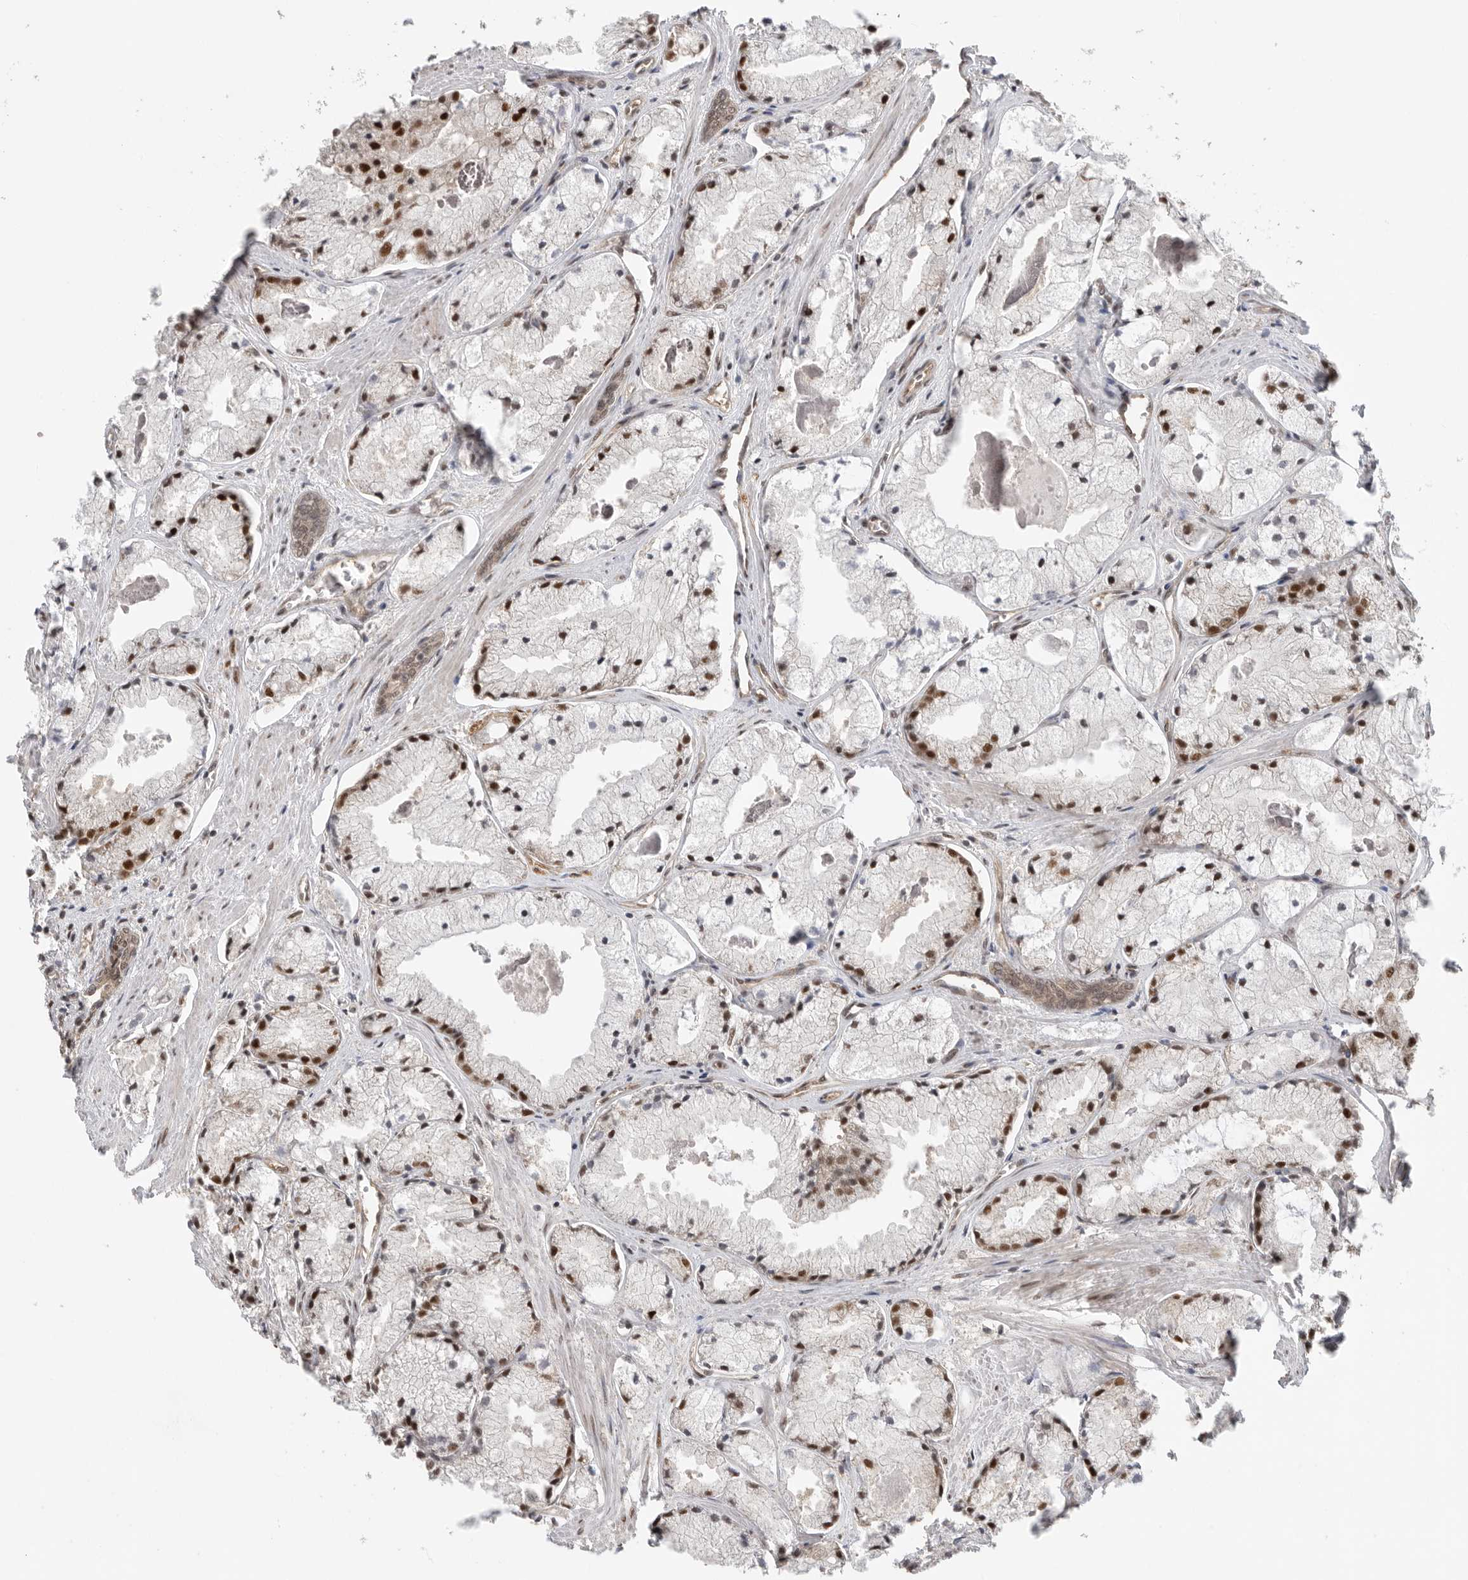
{"staining": {"intensity": "moderate", "quantity": "25%-75%", "location": "cytoplasmic/membranous,nuclear"}, "tissue": "prostate cancer", "cell_type": "Tumor cells", "image_type": "cancer", "snomed": [{"axis": "morphology", "description": "Adenocarcinoma, High grade"}, {"axis": "topography", "description": "Prostate"}], "caption": "IHC photomicrograph of high-grade adenocarcinoma (prostate) stained for a protein (brown), which reveals medium levels of moderate cytoplasmic/membranous and nuclear expression in about 25%-75% of tumor cells.", "gene": "VPS50", "patient": {"sex": "male", "age": 50}}